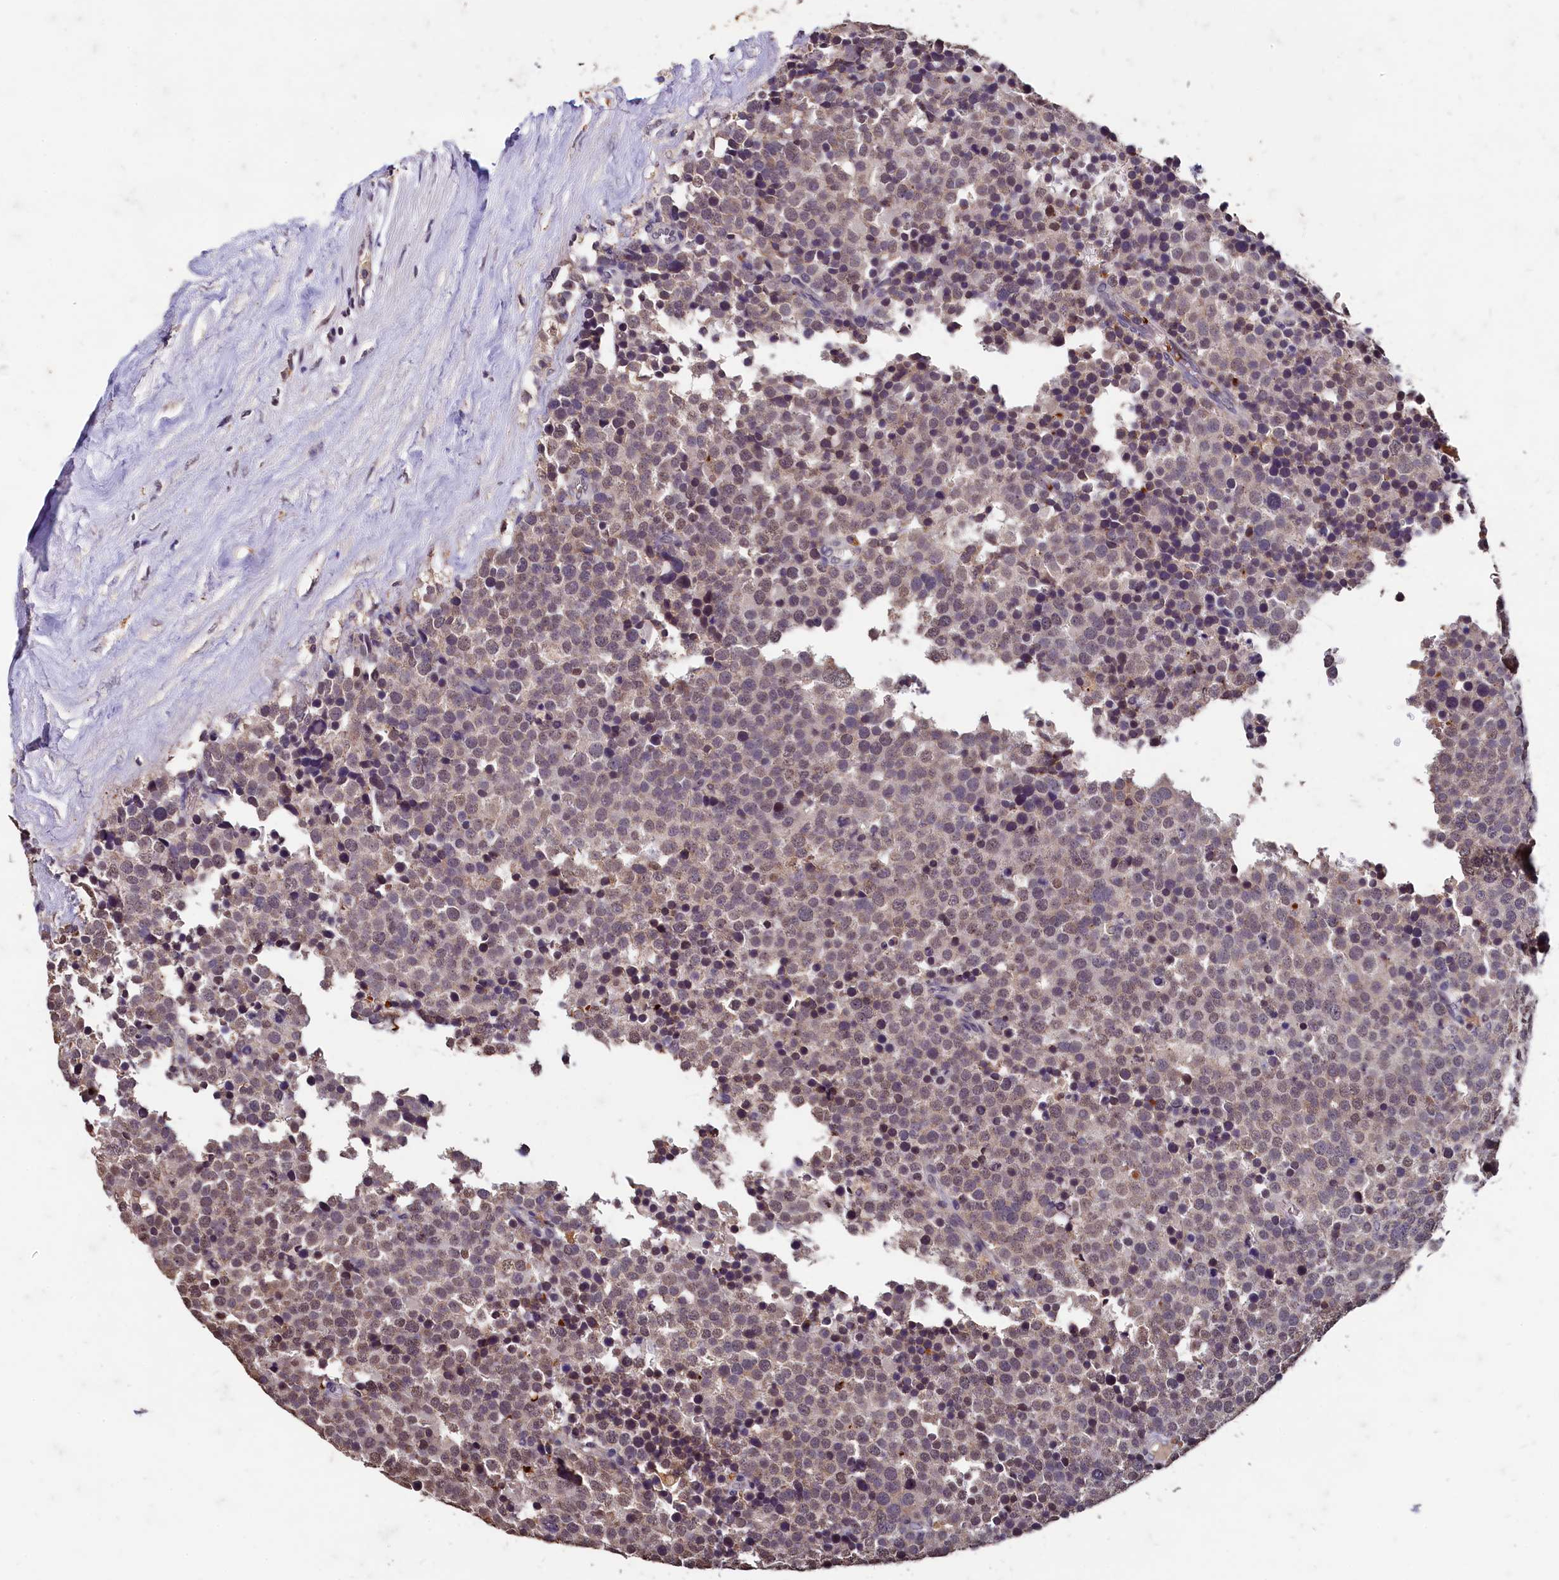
{"staining": {"intensity": "negative", "quantity": "none", "location": "none"}, "tissue": "testis cancer", "cell_type": "Tumor cells", "image_type": "cancer", "snomed": [{"axis": "morphology", "description": "Seminoma, NOS"}, {"axis": "topography", "description": "Testis"}], "caption": "High power microscopy histopathology image of an immunohistochemistry photomicrograph of seminoma (testis), revealing no significant expression in tumor cells. Brightfield microscopy of immunohistochemistry stained with DAB (brown) and hematoxylin (blue), captured at high magnification.", "gene": "CSTPP1", "patient": {"sex": "male", "age": 71}}